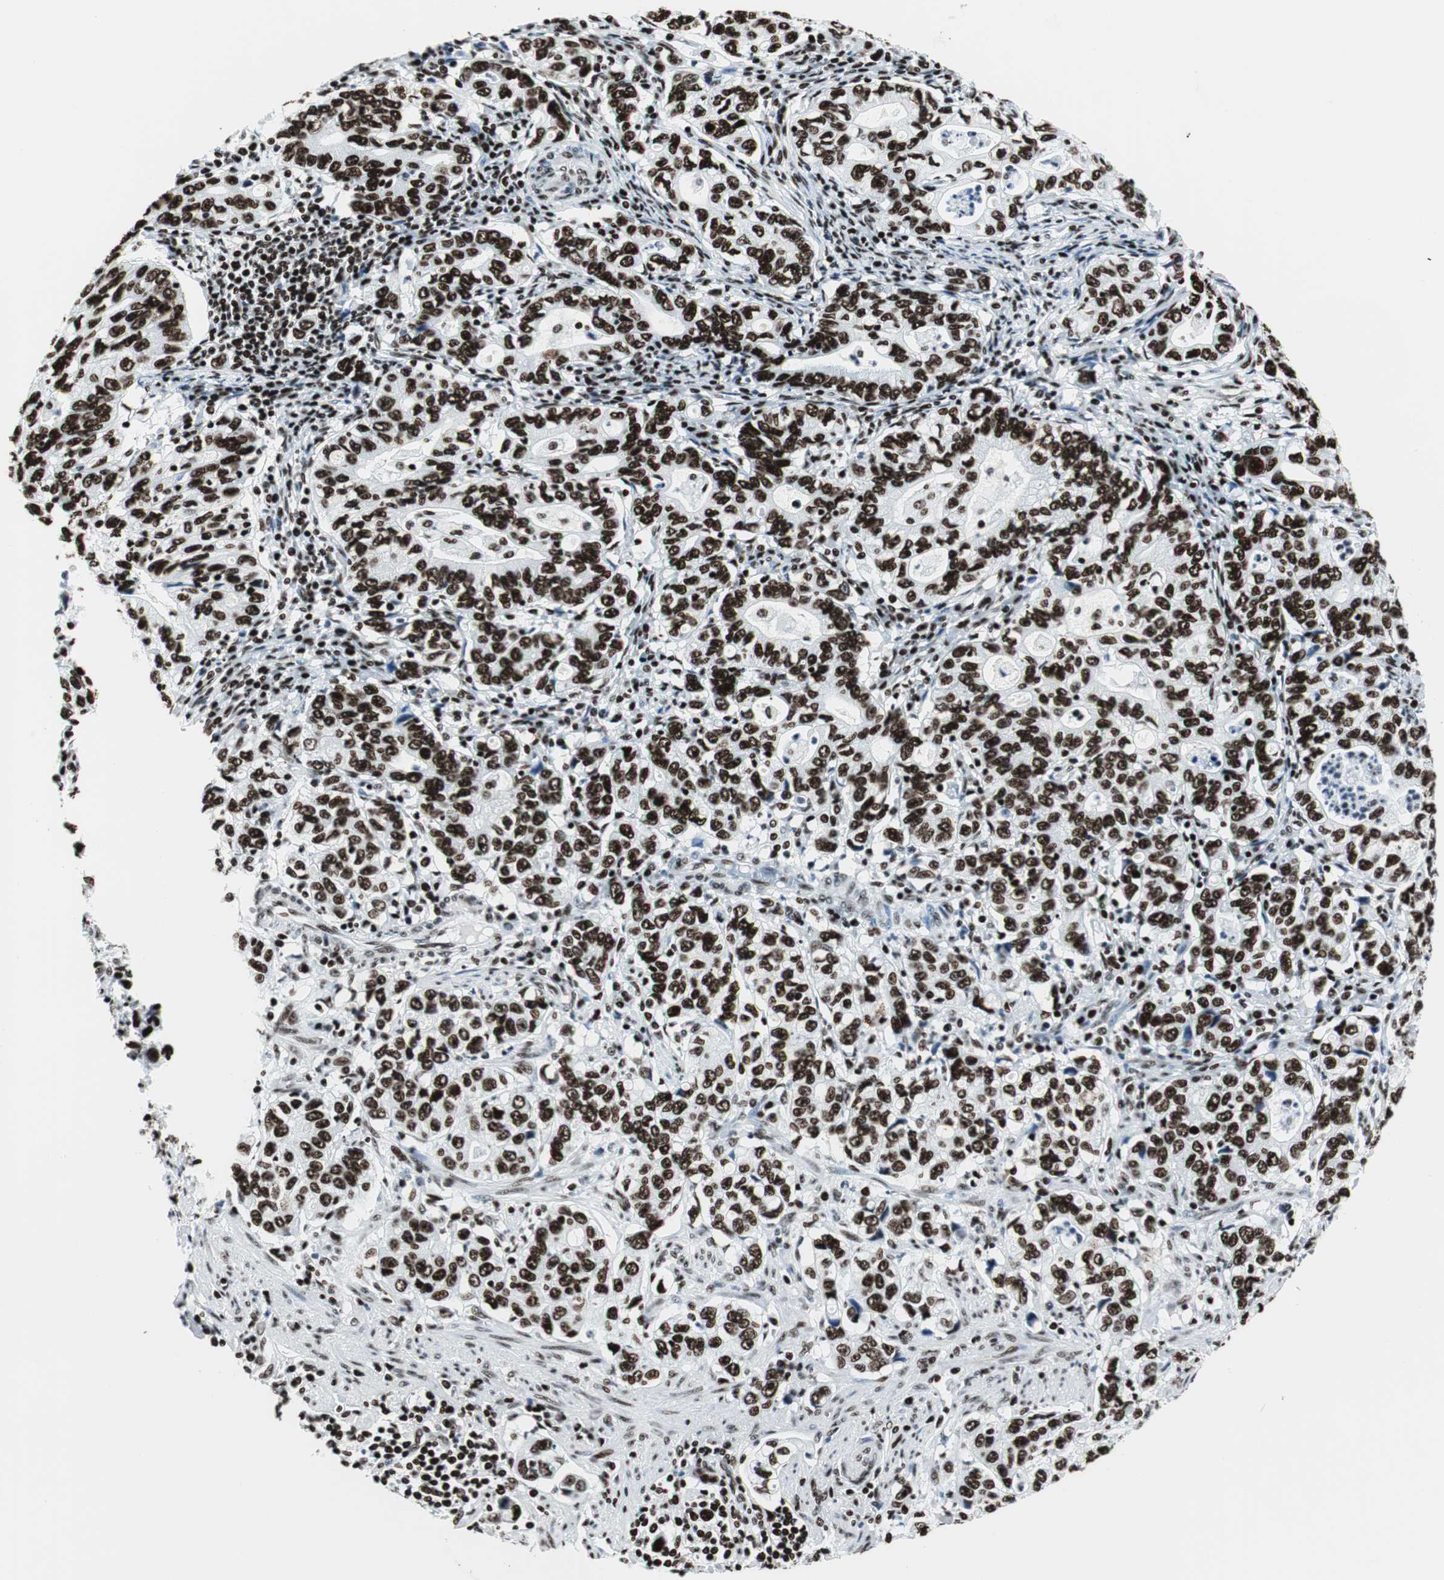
{"staining": {"intensity": "strong", "quantity": ">75%", "location": "nuclear"}, "tissue": "stomach cancer", "cell_type": "Tumor cells", "image_type": "cancer", "snomed": [{"axis": "morphology", "description": "Adenocarcinoma, NOS"}, {"axis": "topography", "description": "Stomach, lower"}], "caption": "Strong nuclear staining is present in about >75% of tumor cells in stomach cancer (adenocarcinoma).", "gene": "NCL", "patient": {"sex": "female", "age": 72}}